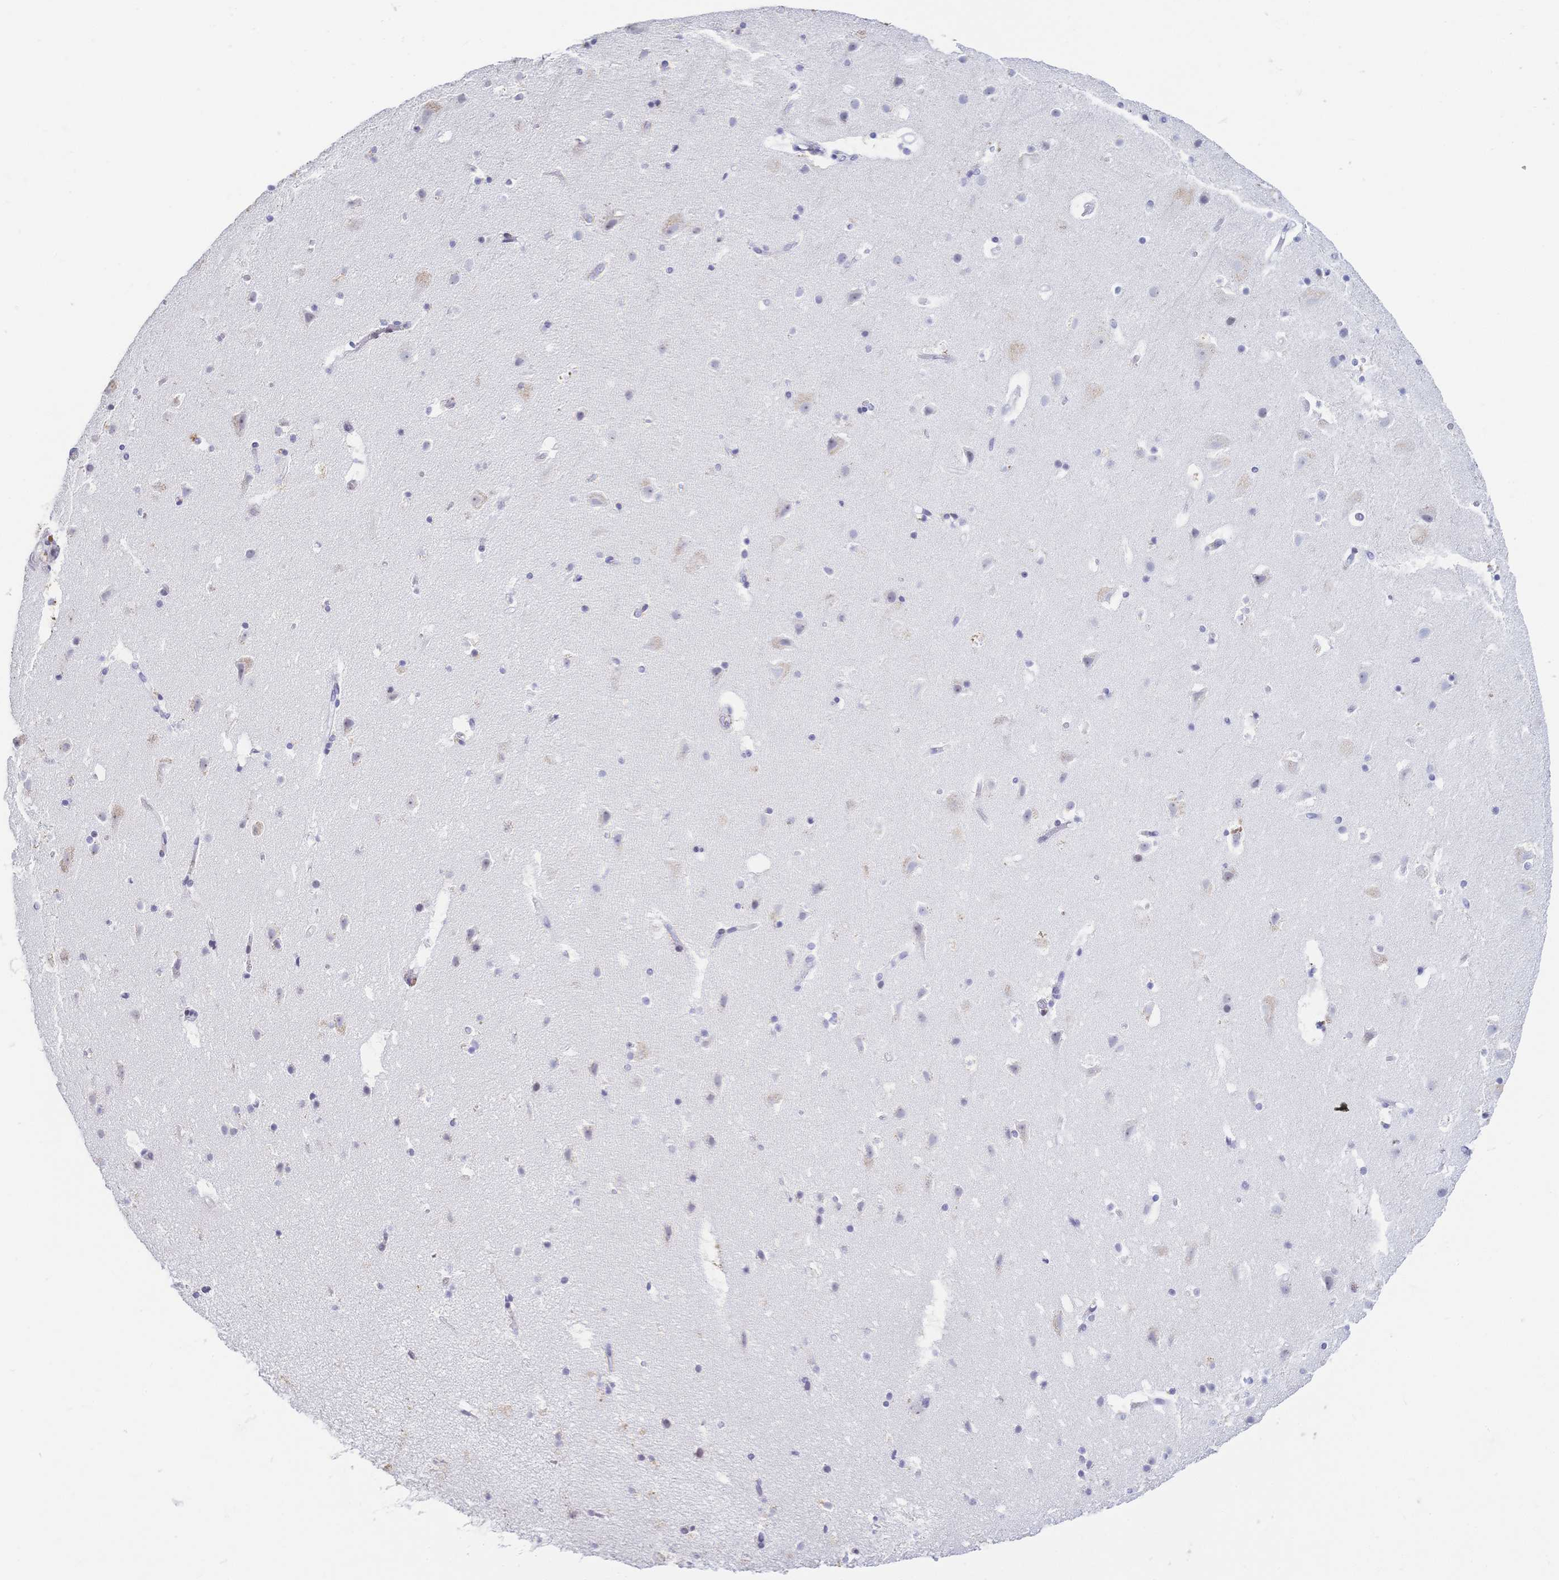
{"staining": {"intensity": "negative", "quantity": "none", "location": "none"}, "tissue": "cerebral cortex", "cell_type": "Endothelial cells", "image_type": "normal", "snomed": [{"axis": "morphology", "description": "Normal tissue, NOS"}, {"axis": "topography", "description": "Cerebral cortex"}], "caption": "Protein analysis of unremarkable cerebral cortex demonstrates no significant expression in endothelial cells.", "gene": "CR2", "patient": {"sex": "female", "age": 42}}